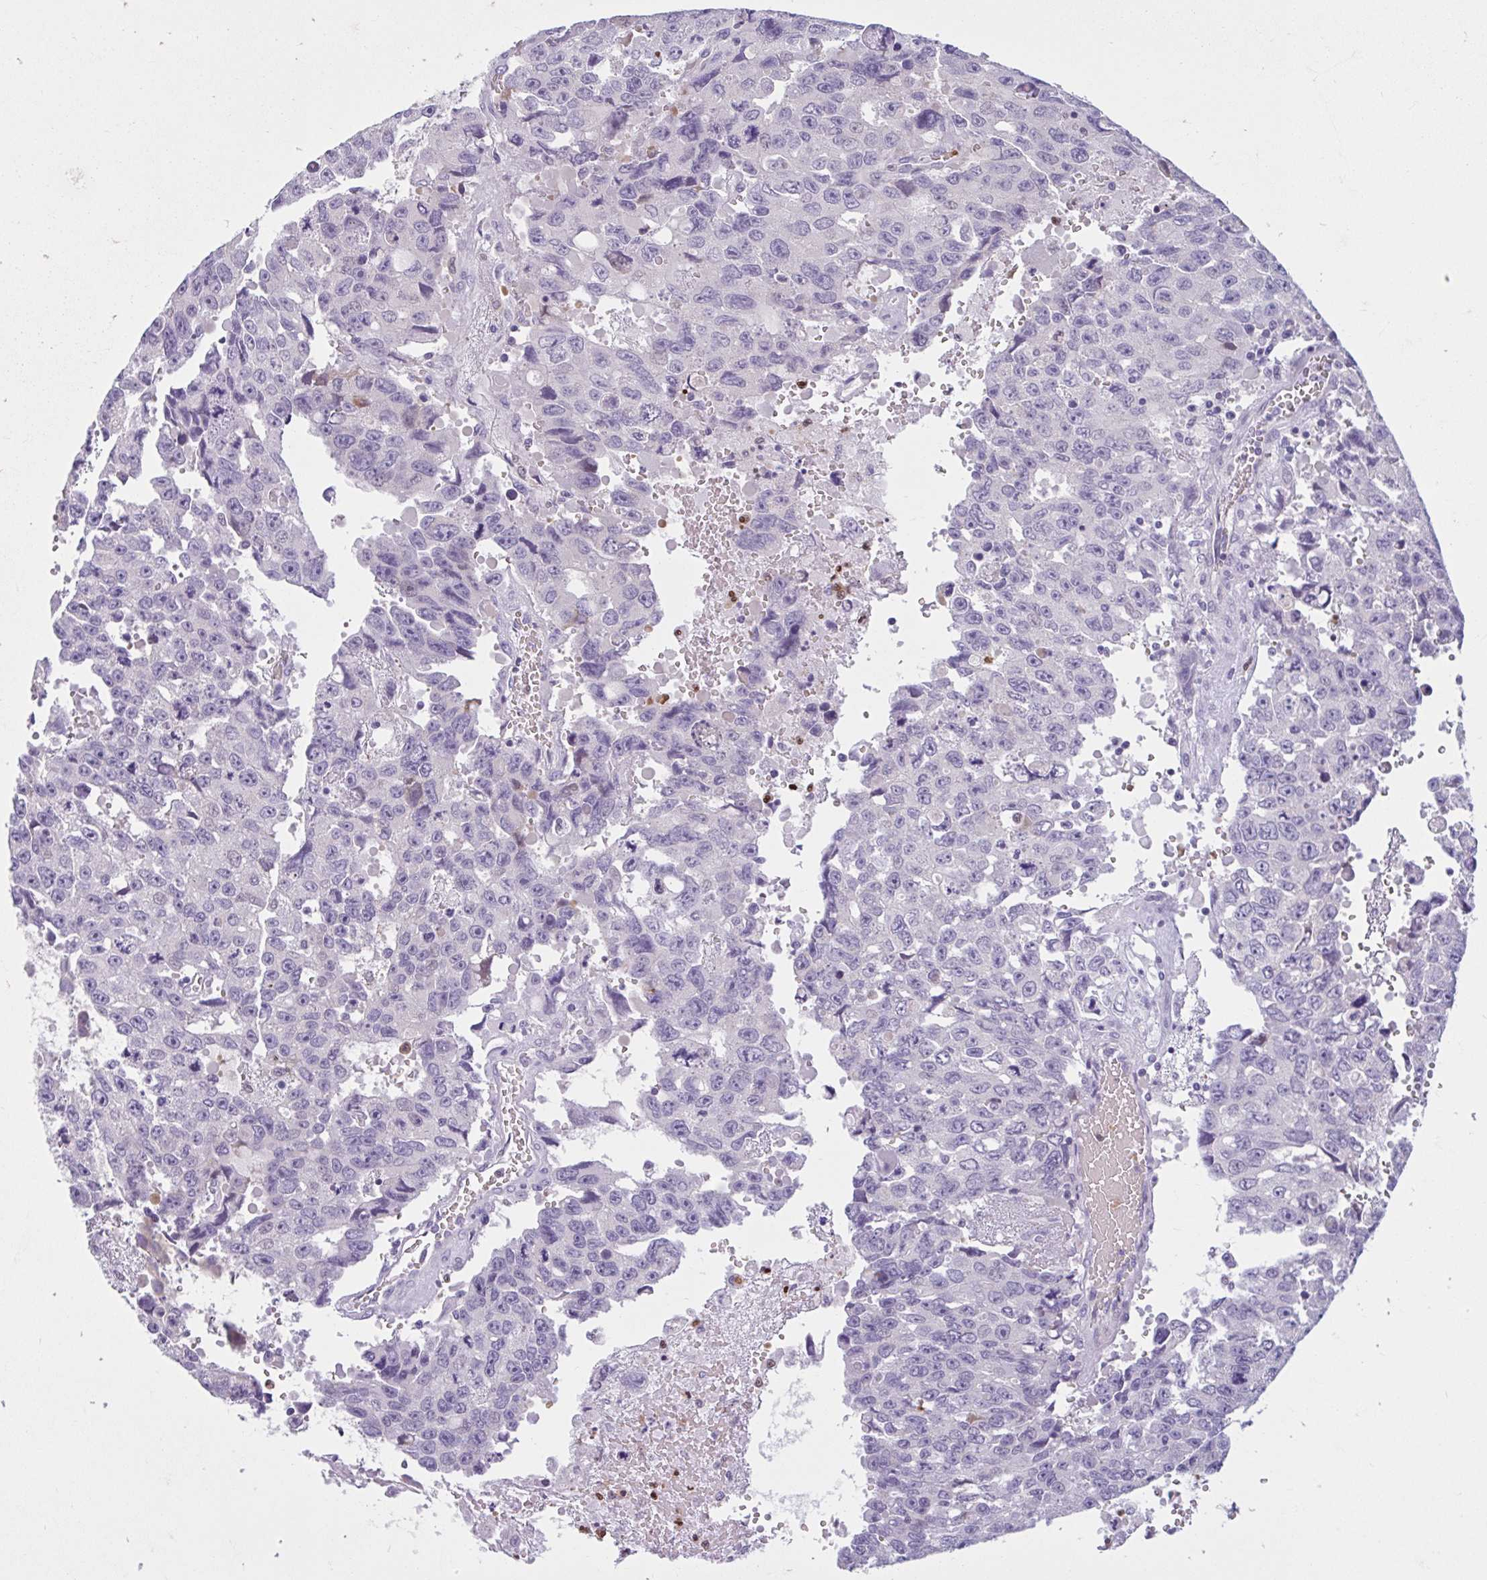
{"staining": {"intensity": "negative", "quantity": "none", "location": "none"}, "tissue": "testis cancer", "cell_type": "Tumor cells", "image_type": "cancer", "snomed": [{"axis": "morphology", "description": "Seminoma, NOS"}, {"axis": "topography", "description": "Testis"}], "caption": "There is no significant positivity in tumor cells of testis seminoma.", "gene": "CEP120", "patient": {"sex": "male", "age": 26}}